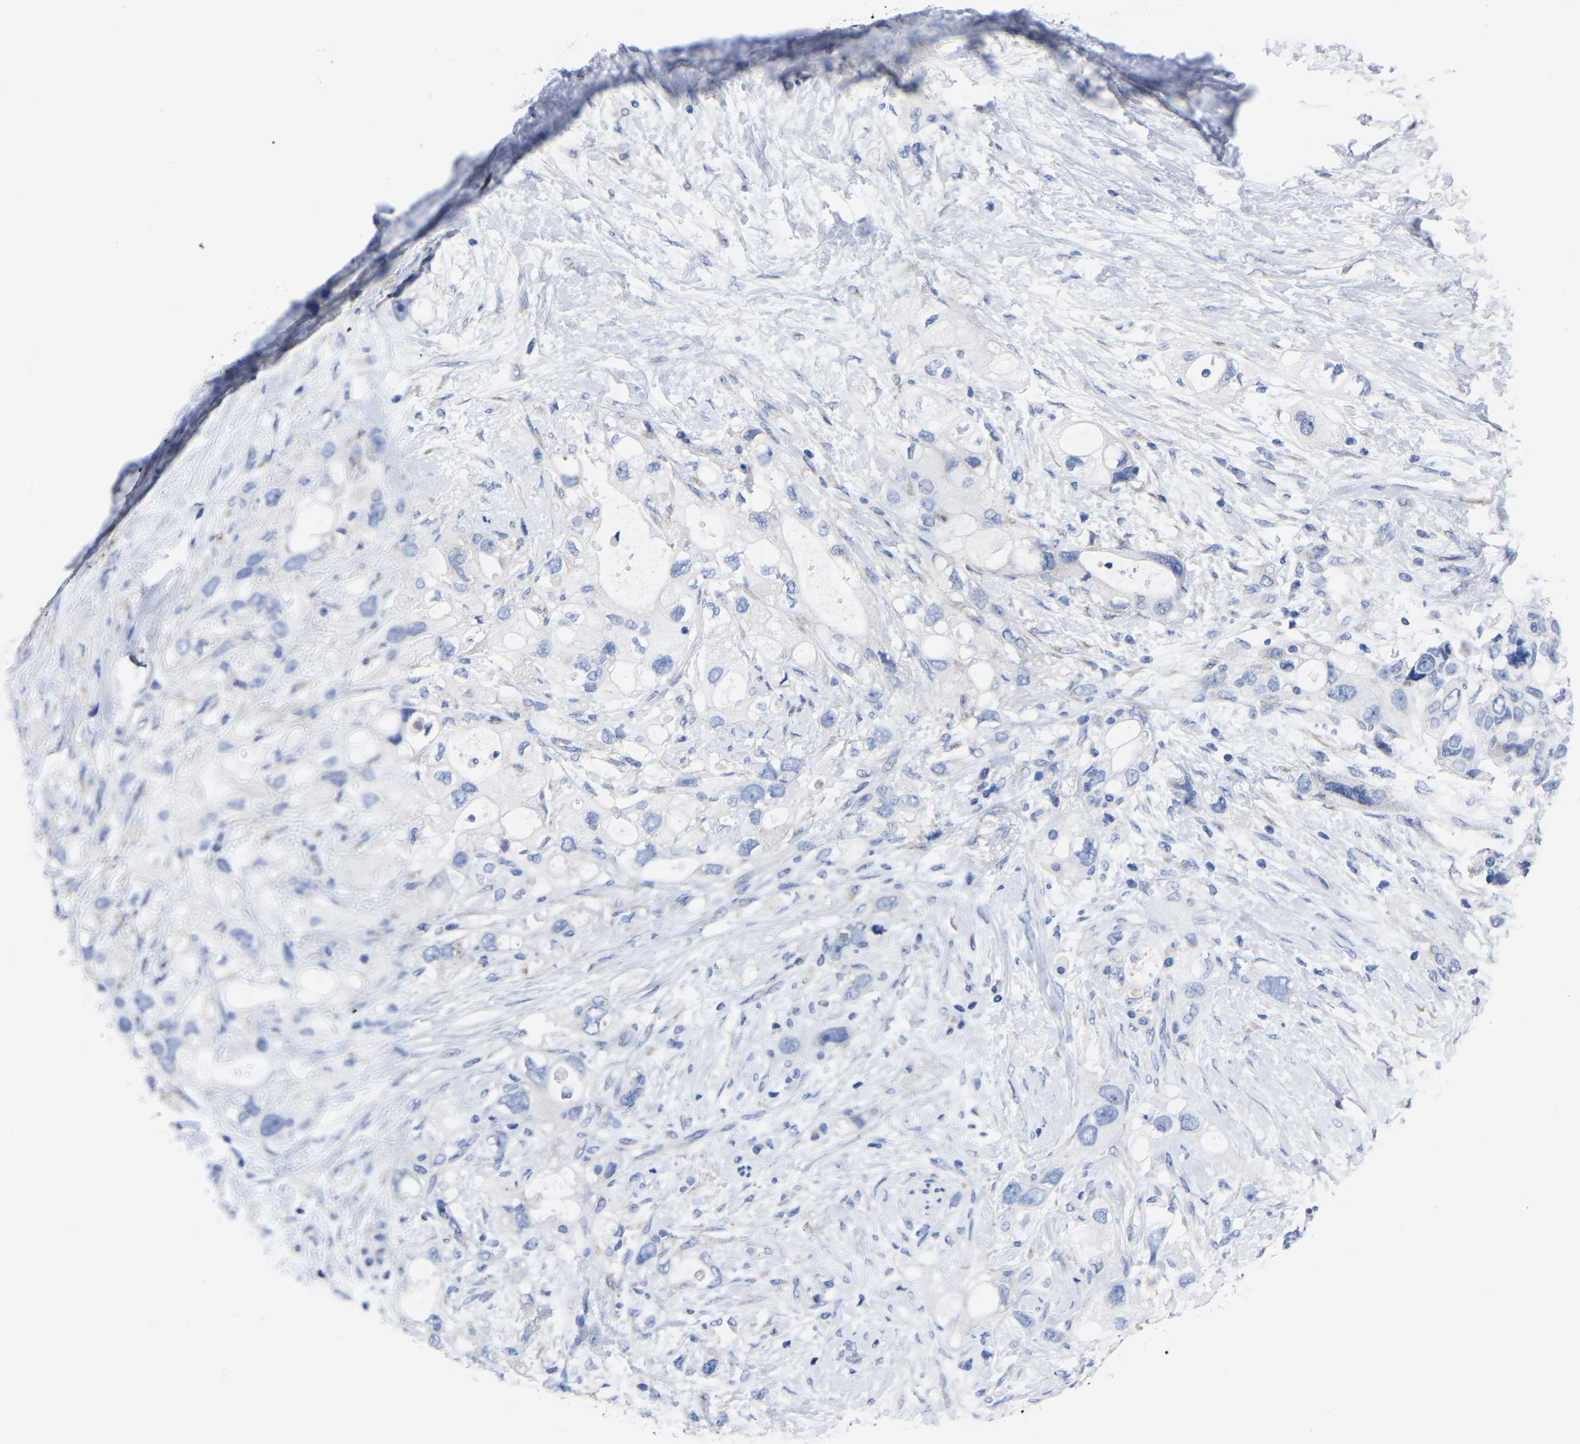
{"staining": {"intensity": "negative", "quantity": "none", "location": "none"}, "tissue": "pancreatic cancer", "cell_type": "Tumor cells", "image_type": "cancer", "snomed": [{"axis": "morphology", "description": "Adenocarcinoma, NOS"}, {"axis": "topography", "description": "Pancreas"}], "caption": "Immunohistochemistry (IHC) of pancreatic cancer (adenocarcinoma) exhibits no positivity in tumor cells.", "gene": "GDF3", "patient": {"sex": "female", "age": 56}}